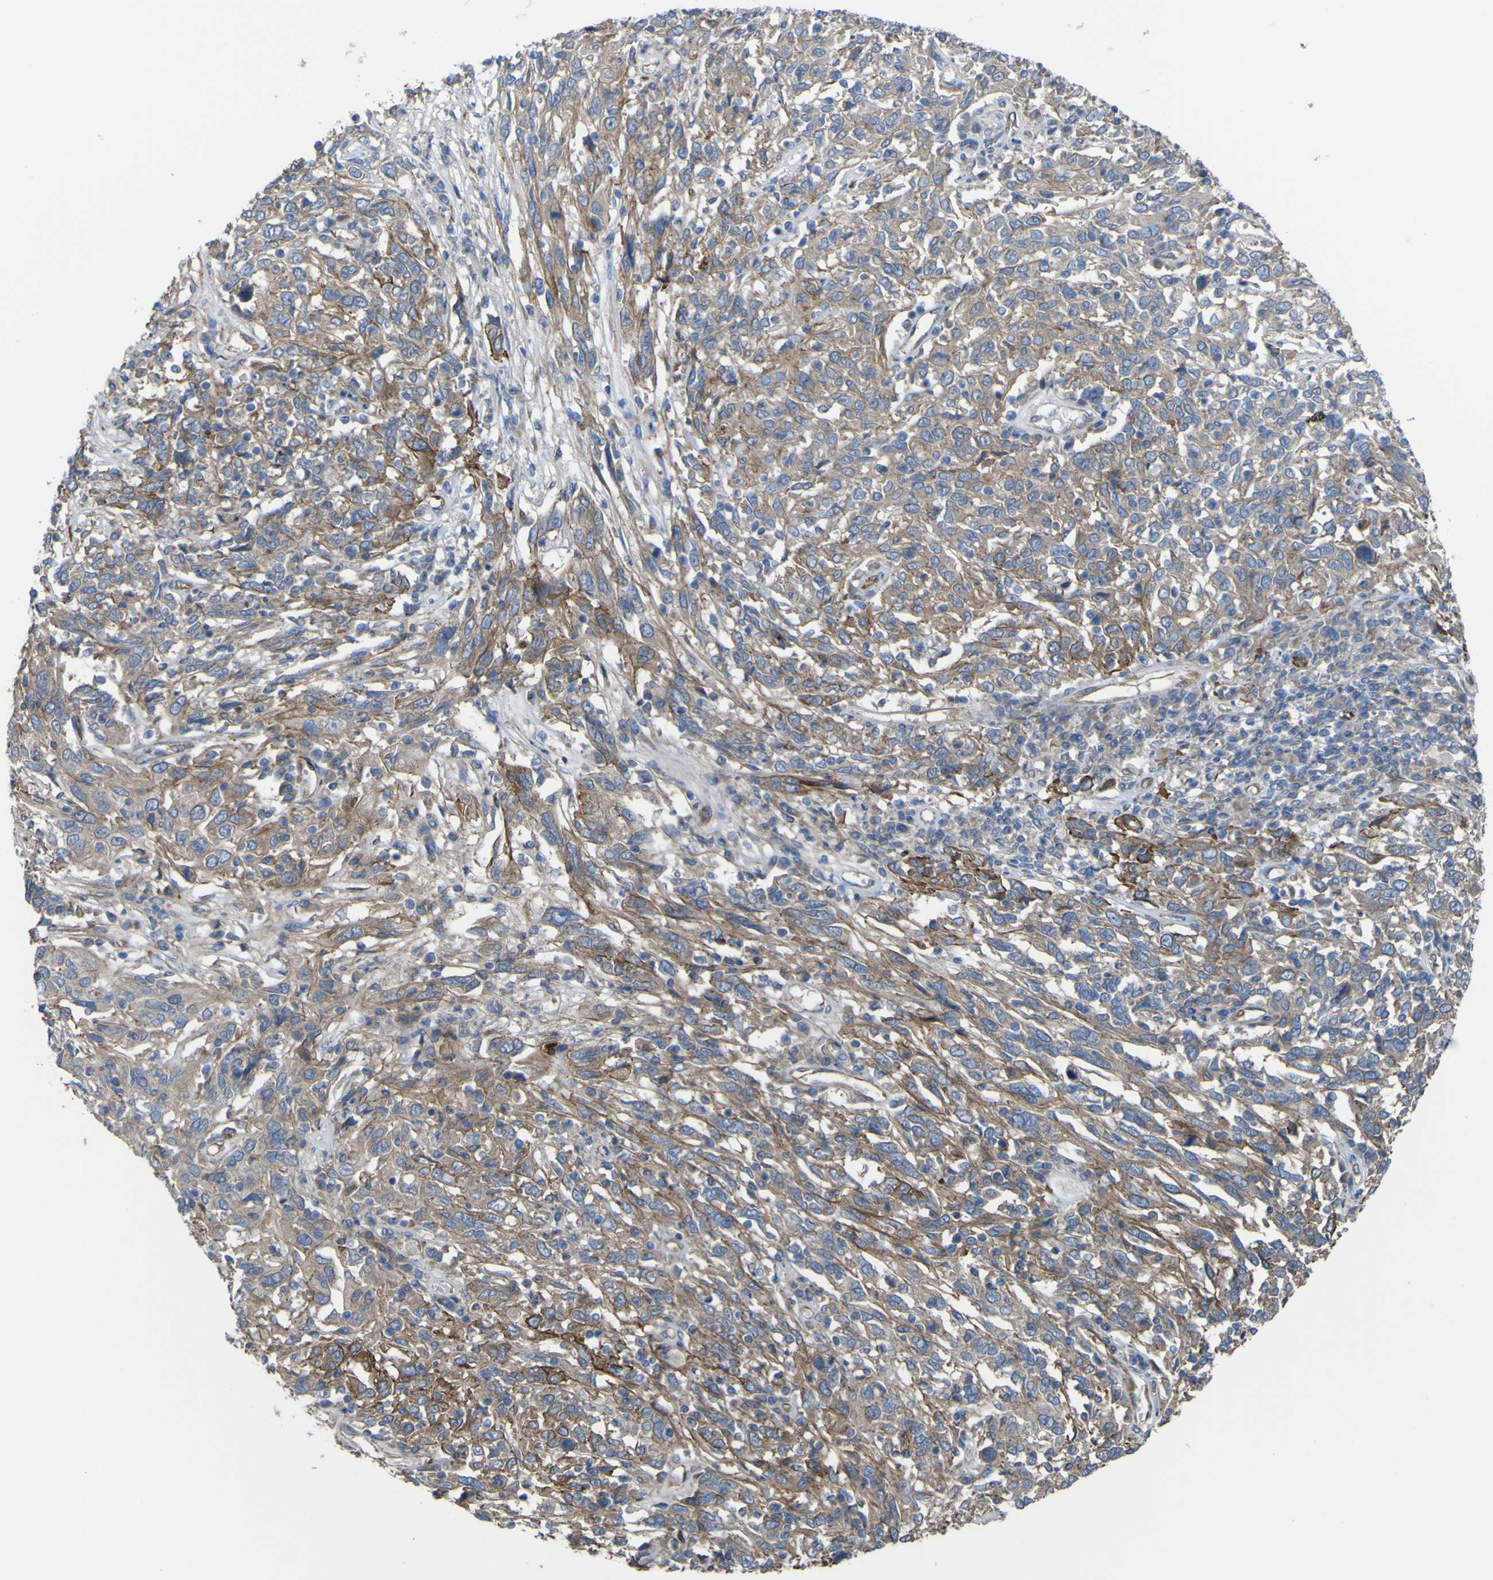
{"staining": {"intensity": "weak", "quantity": ">75%", "location": "cytoplasmic/membranous"}, "tissue": "cervical cancer", "cell_type": "Tumor cells", "image_type": "cancer", "snomed": [{"axis": "morphology", "description": "Squamous cell carcinoma, NOS"}, {"axis": "topography", "description": "Cervix"}], "caption": "Cervical cancer (squamous cell carcinoma) stained for a protein reveals weak cytoplasmic/membranous positivity in tumor cells.", "gene": "FBXO30", "patient": {"sex": "female", "age": 46}}